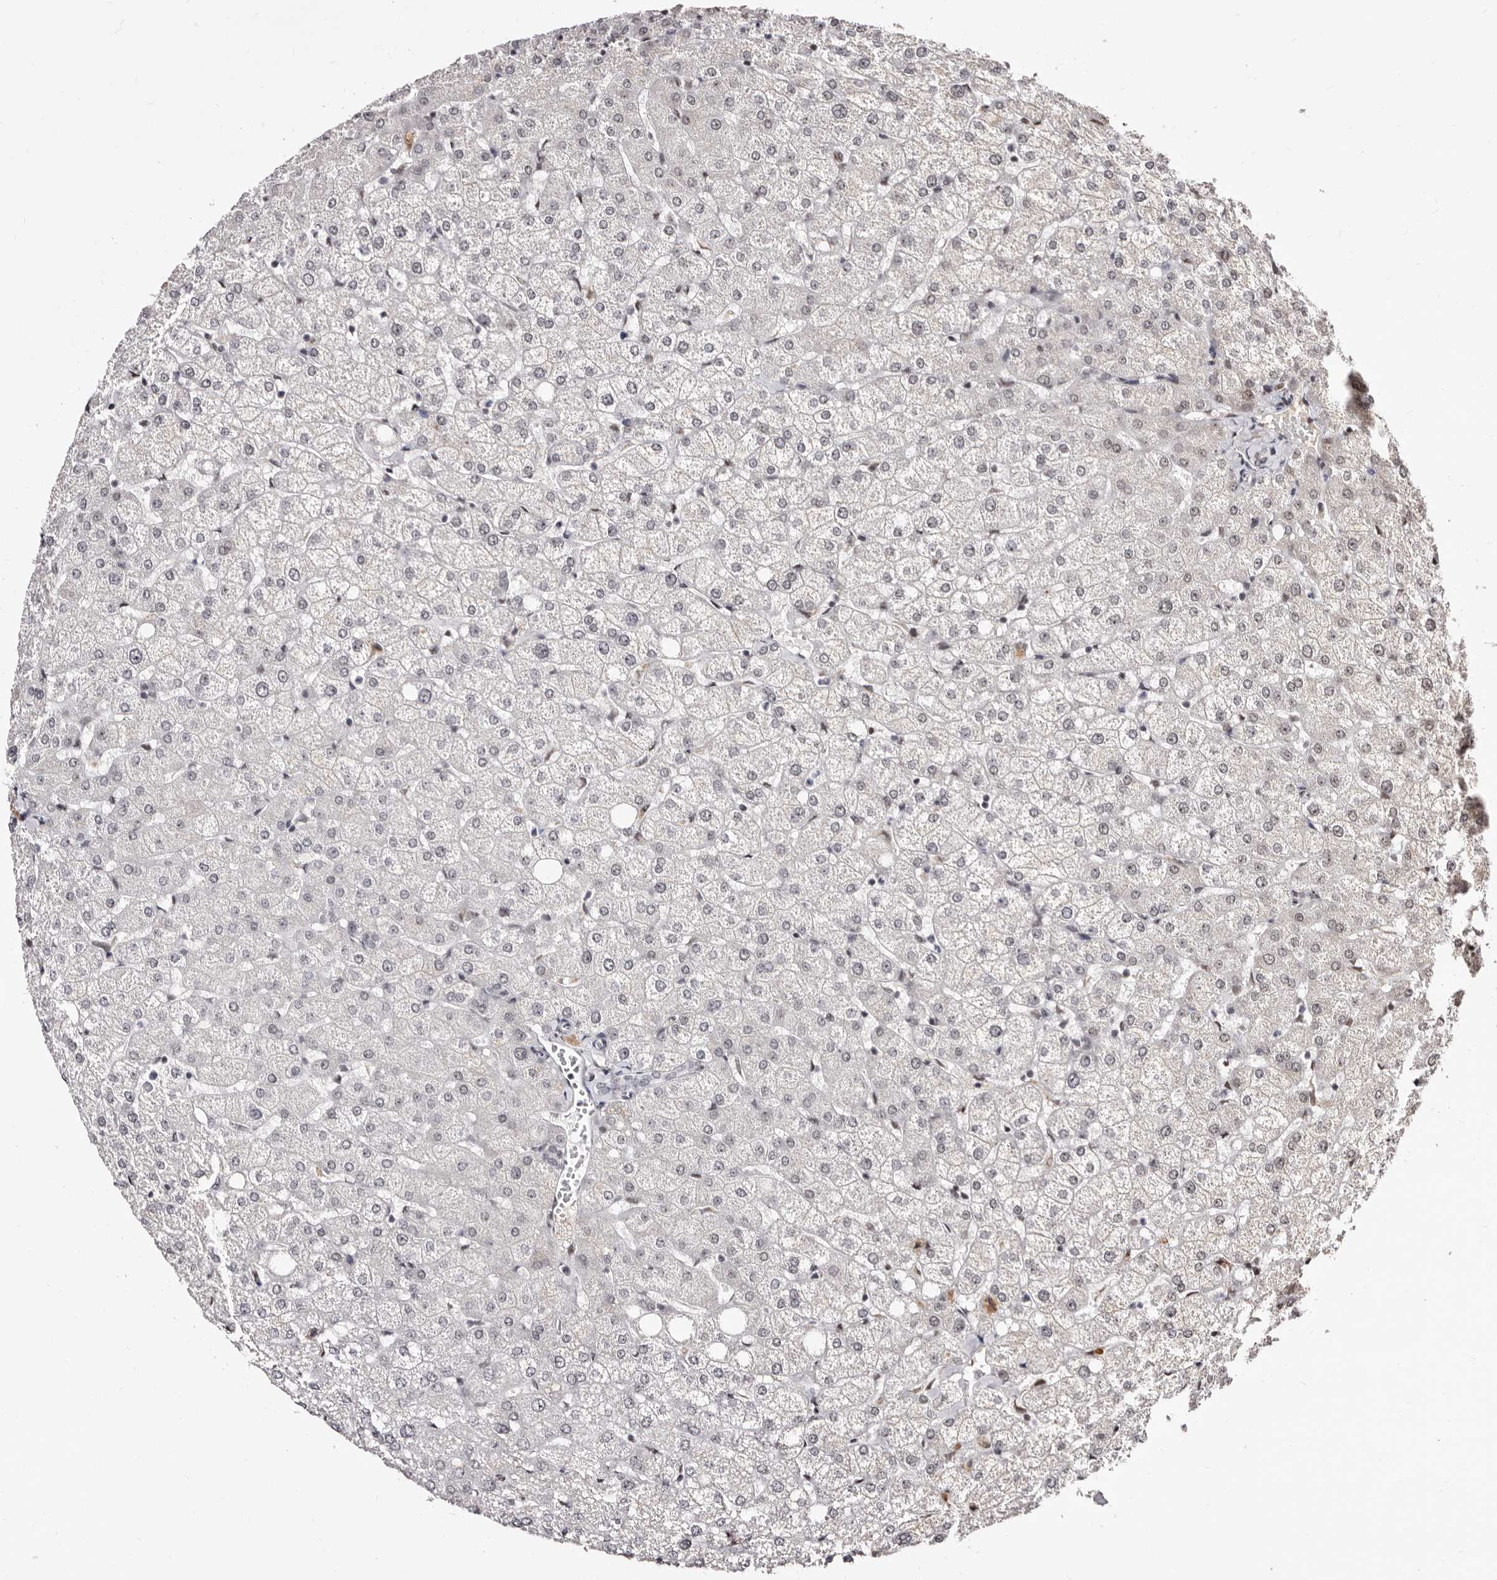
{"staining": {"intensity": "negative", "quantity": "none", "location": "none"}, "tissue": "liver", "cell_type": "Cholangiocytes", "image_type": "normal", "snomed": [{"axis": "morphology", "description": "Normal tissue, NOS"}, {"axis": "topography", "description": "Liver"}], "caption": "An immunohistochemistry micrograph of benign liver is shown. There is no staining in cholangiocytes of liver. (DAB (3,3'-diaminobenzidine) immunohistochemistry with hematoxylin counter stain).", "gene": "ANAPC11", "patient": {"sex": "female", "age": 54}}